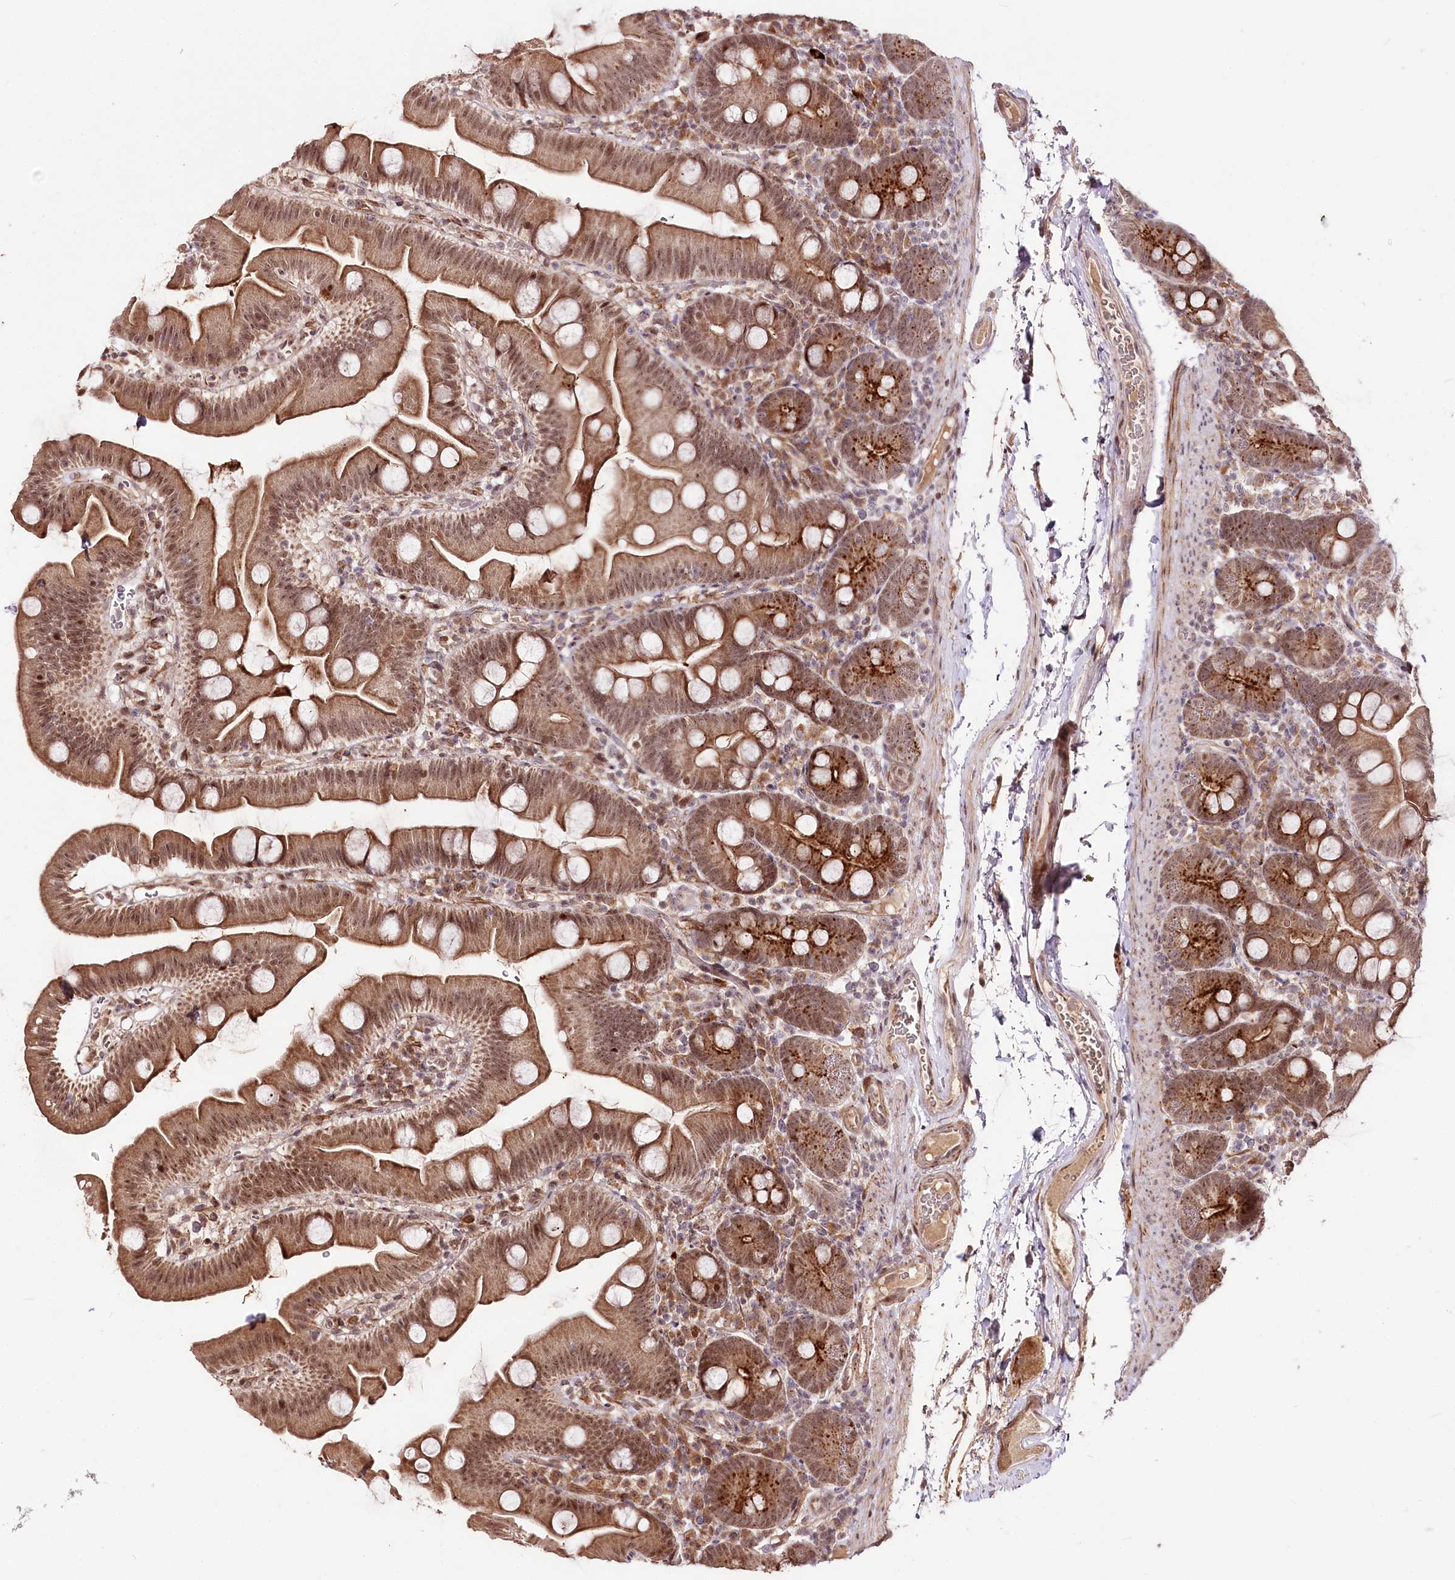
{"staining": {"intensity": "moderate", "quantity": ">75%", "location": "cytoplasmic/membranous,nuclear"}, "tissue": "small intestine", "cell_type": "Glandular cells", "image_type": "normal", "snomed": [{"axis": "morphology", "description": "Normal tissue, NOS"}, {"axis": "topography", "description": "Small intestine"}], "caption": "Benign small intestine shows moderate cytoplasmic/membranous,nuclear positivity in approximately >75% of glandular cells.", "gene": "DMP1", "patient": {"sex": "female", "age": 68}}